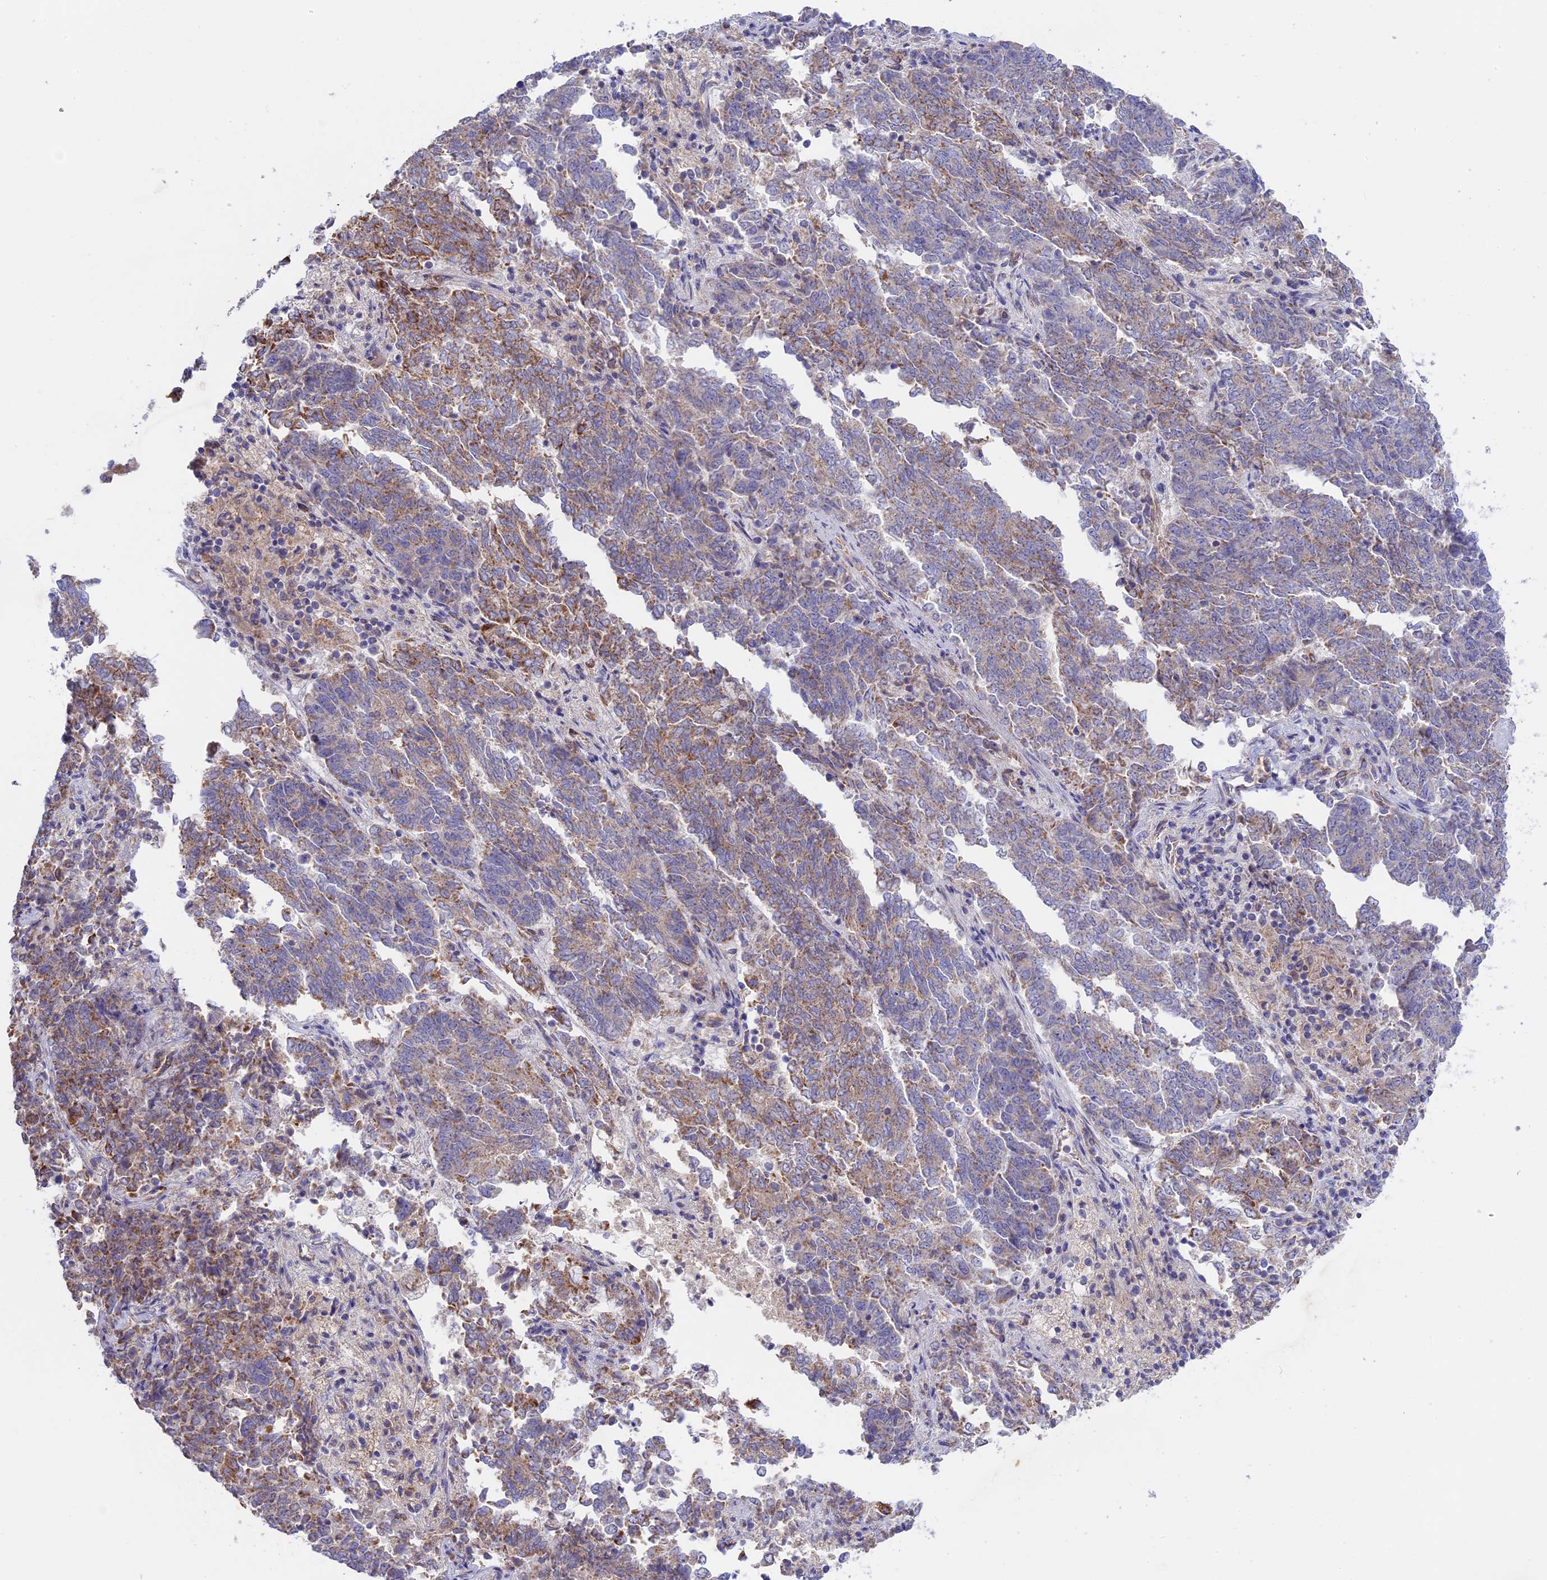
{"staining": {"intensity": "weak", "quantity": ">75%", "location": "cytoplasmic/membranous"}, "tissue": "endometrial cancer", "cell_type": "Tumor cells", "image_type": "cancer", "snomed": [{"axis": "morphology", "description": "Adenocarcinoma, NOS"}, {"axis": "topography", "description": "Endometrium"}], "caption": "About >75% of tumor cells in human endometrial cancer (adenocarcinoma) display weak cytoplasmic/membranous protein staining as visualized by brown immunohistochemical staining.", "gene": "ETFDH", "patient": {"sex": "female", "age": 80}}